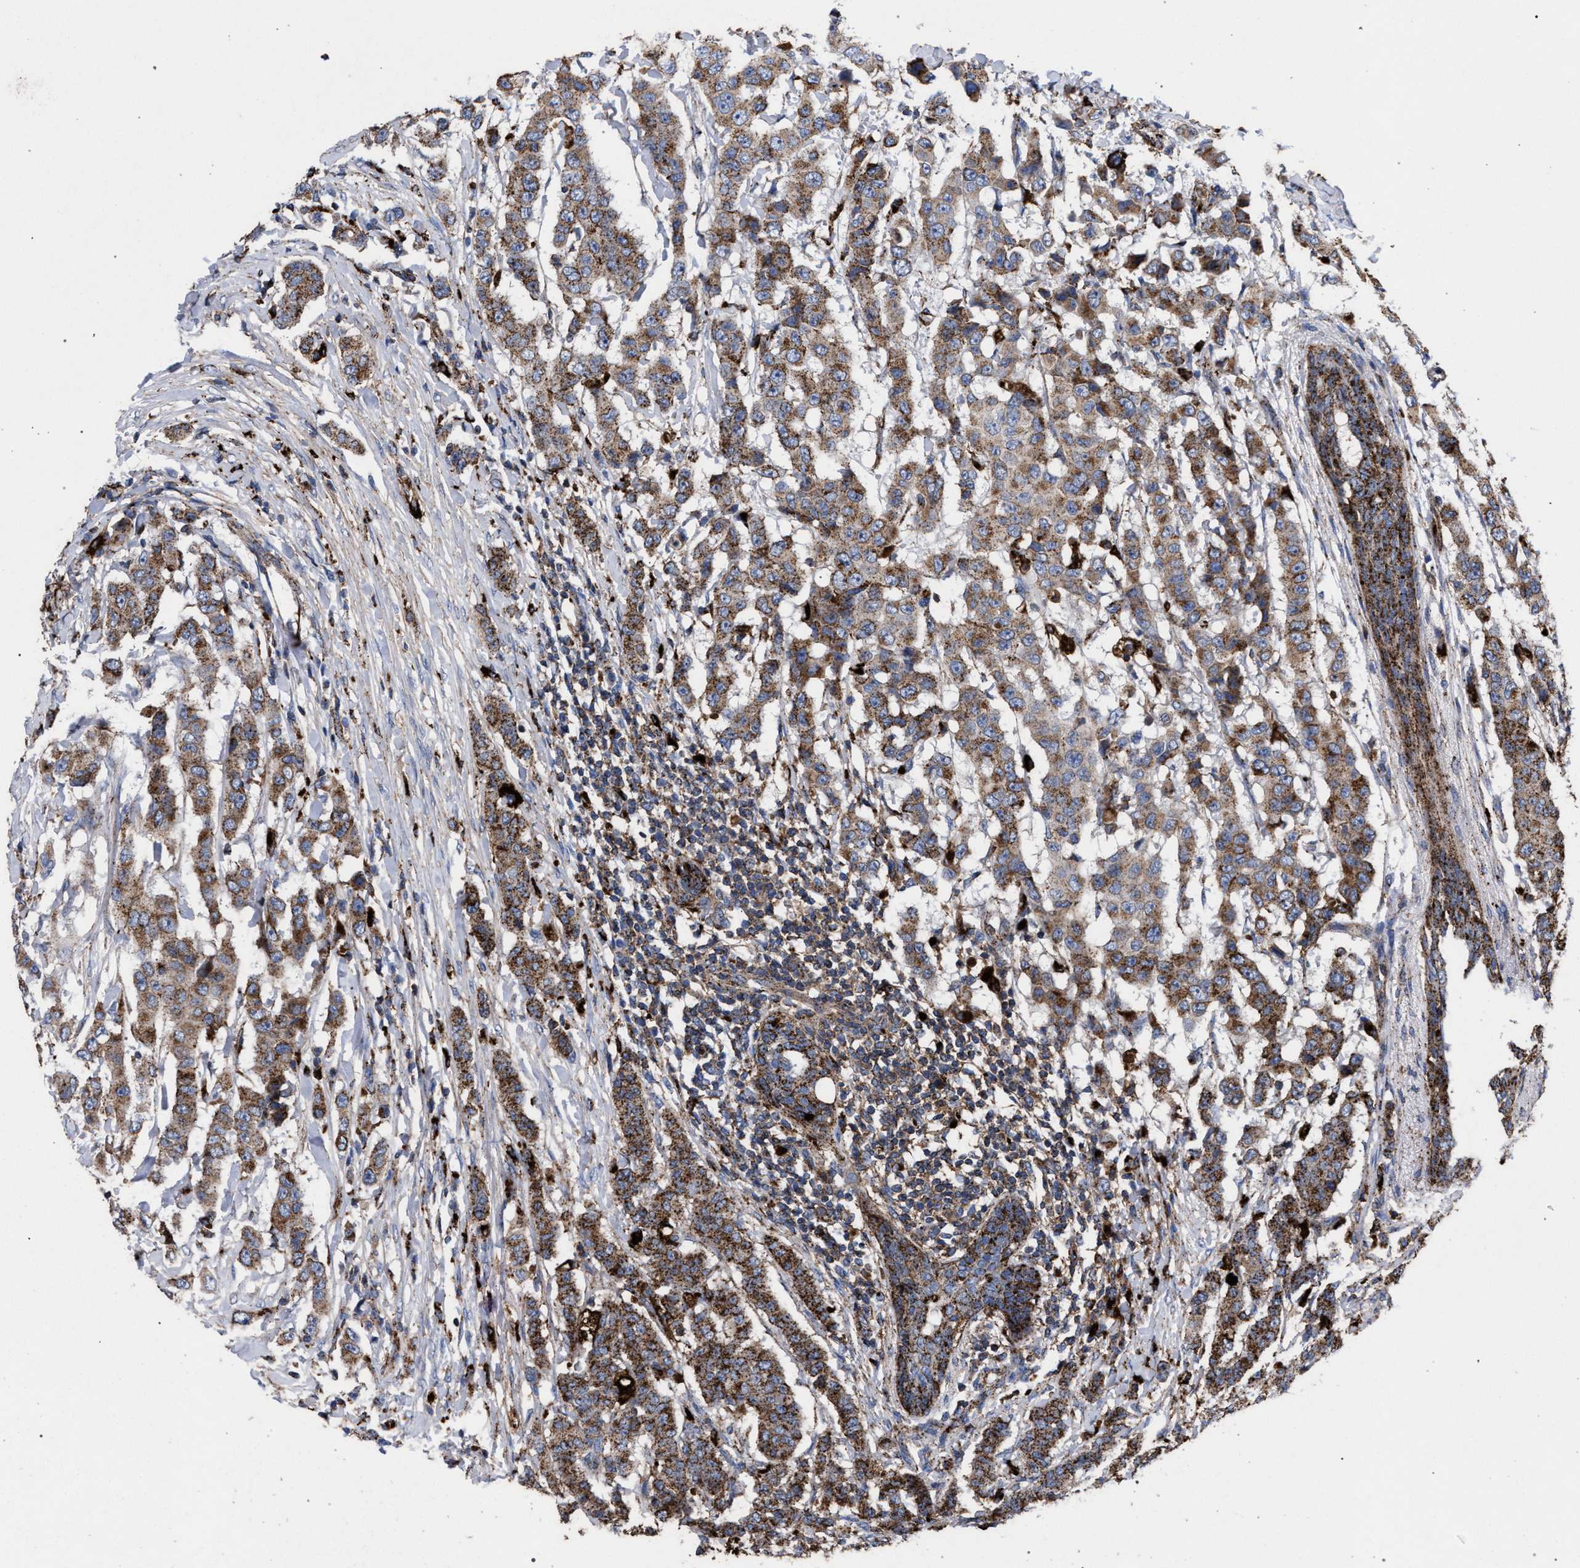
{"staining": {"intensity": "moderate", "quantity": ">75%", "location": "cytoplasmic/membranous"}, "tissue": "breast cancer", "cell_type": "Tumor cells", "image_type": "cancer", "snomed": [{"axis": "morphology", "description": "Duct carcinoma"}, {"axis": "topography", "description": "Breast"}], "caption": "Breast cancer (invasive ductal carcinoma) stained for a protein displays moderate cytoplasmic/membranous positivity in tumor cells.", "gene": "PPT1", "patient": {"sex": "female", "age": 40}}